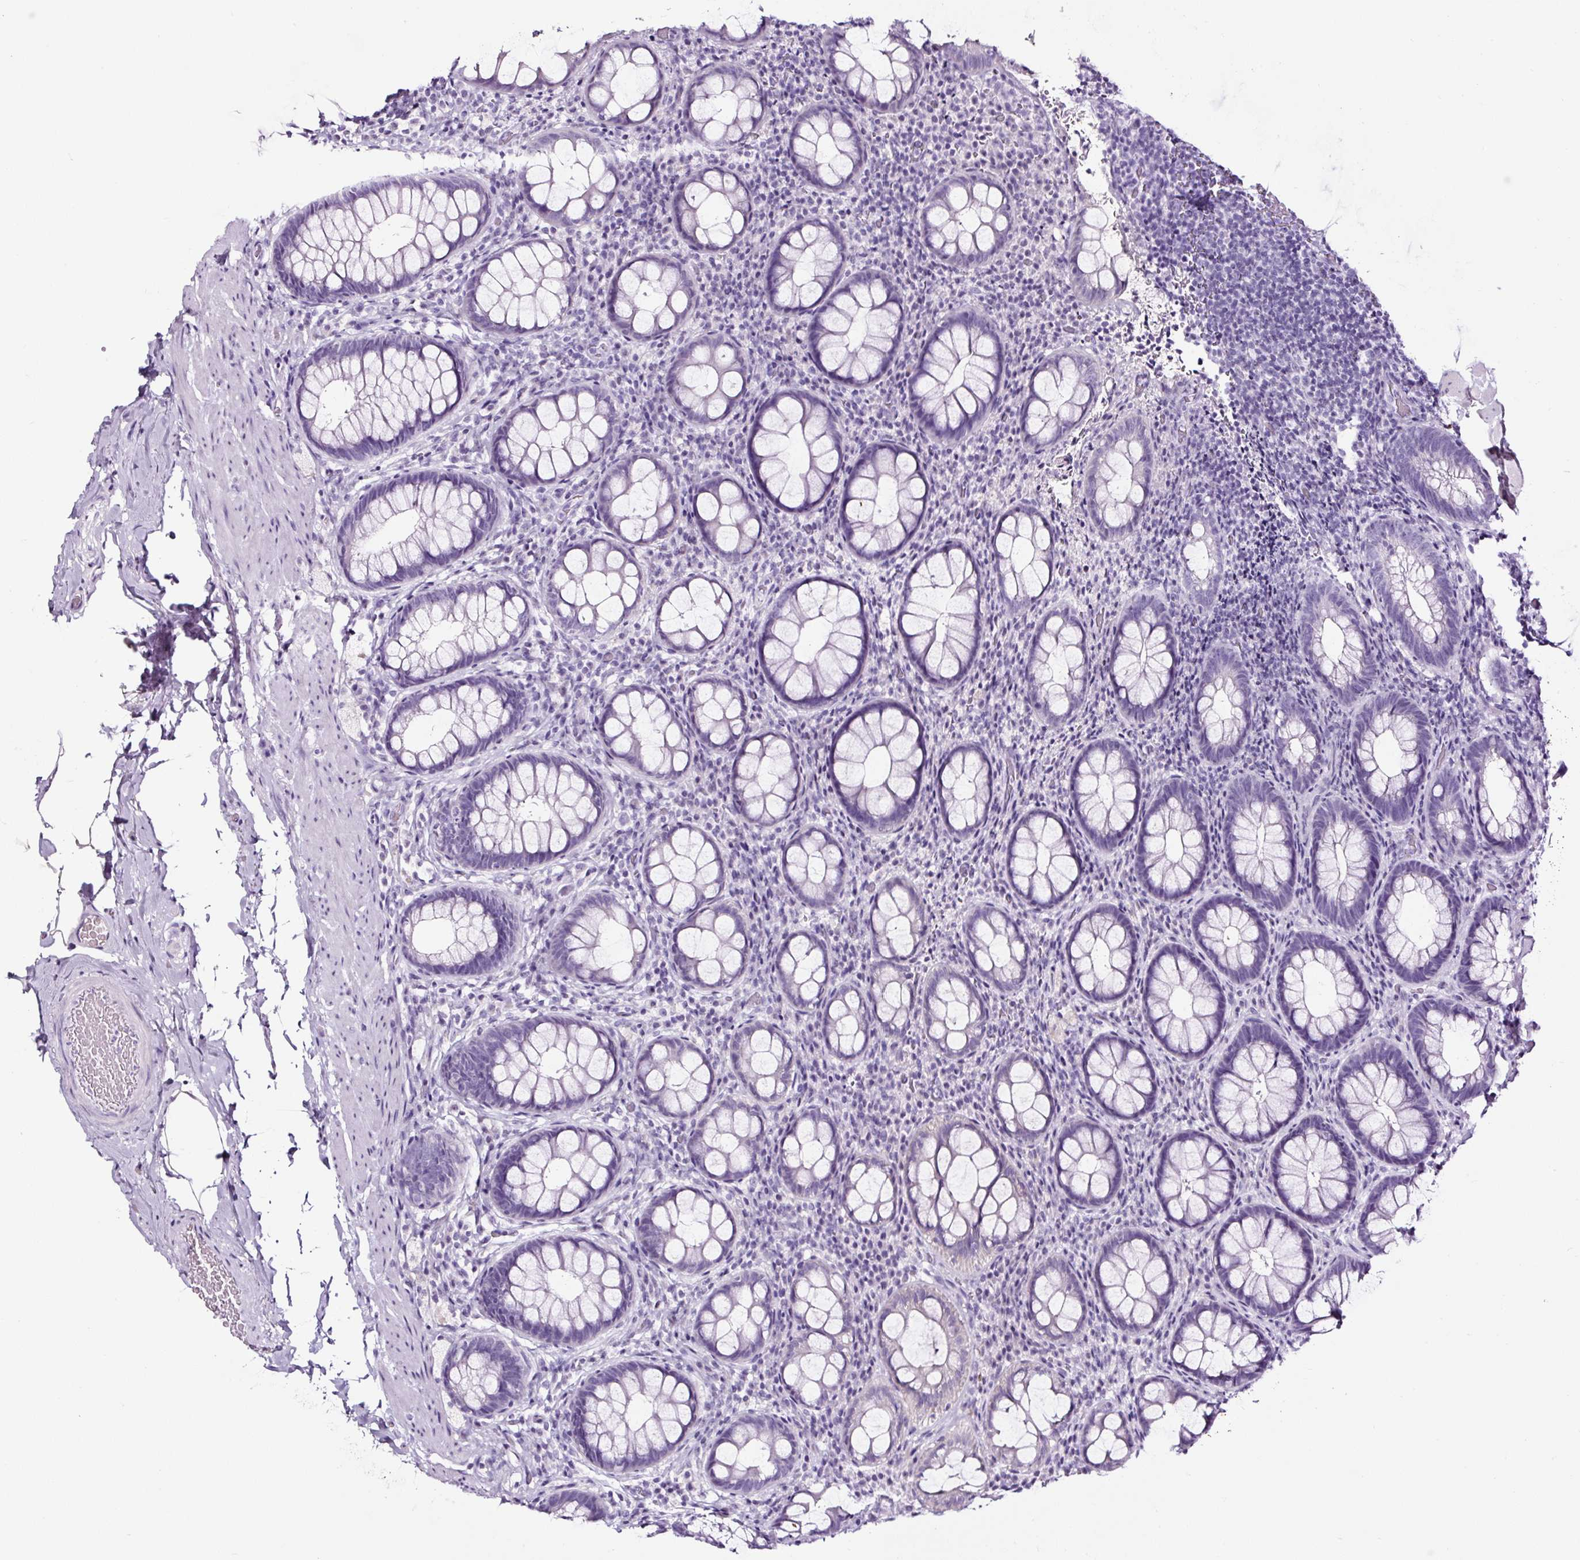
{"staining": {"intensity": "negative", "quantity": "none", "location": "none"}, "tissue": "rectum", "cell_type": "Glandular cells", "image_type": "normal", "snomed": [{"axis": "morphology", "description": "Normal tissue, NOS"}, {"axis": "topography", "description": "Rectum"}], "caption": "The image exhibits no staining of glandular cells in unremarkable rectum.", "gene": "NPHS2", "patient": {"sex": "female", "age": 69}}